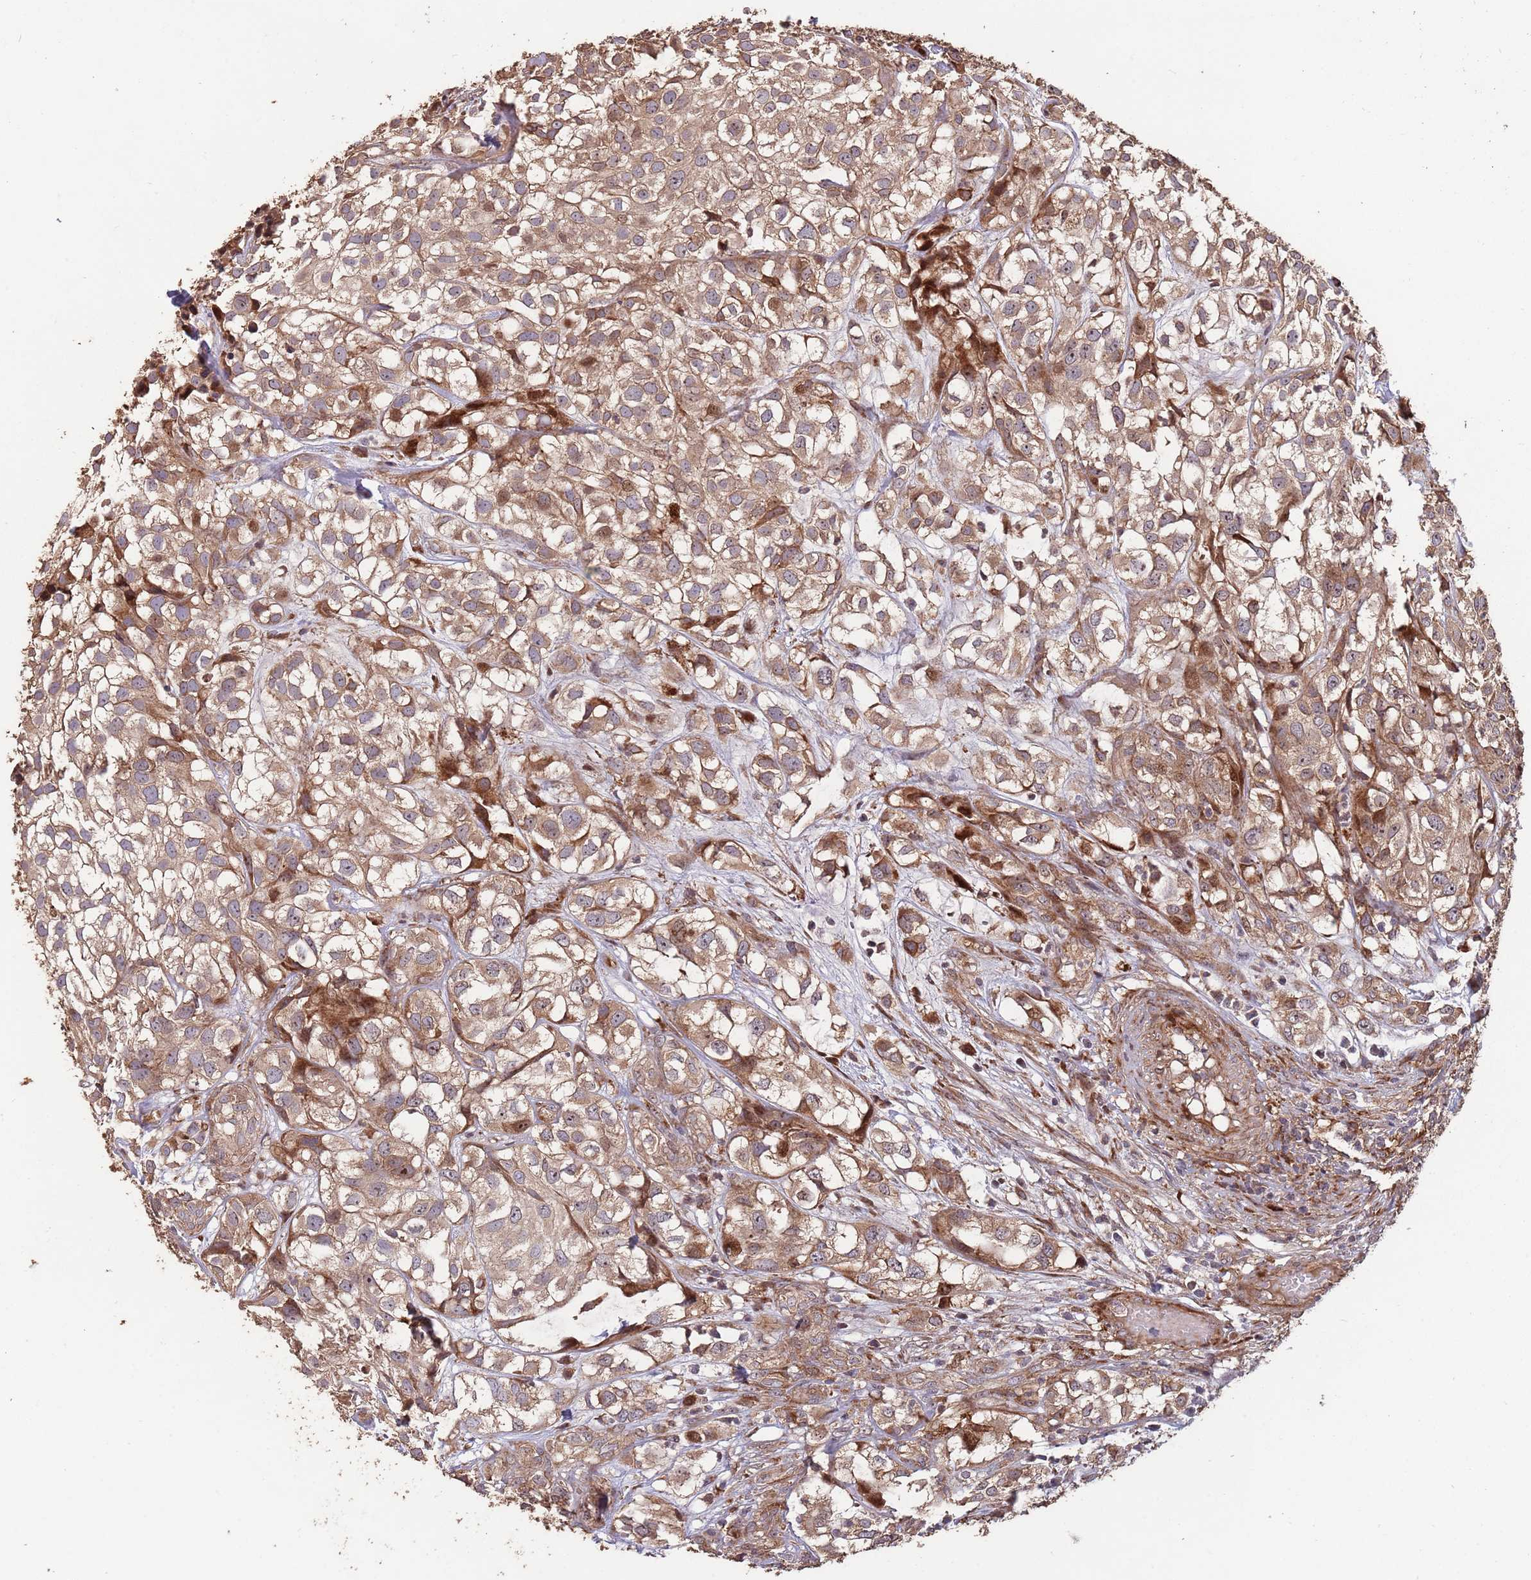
{"staining": {"intensity": "moderate", "quantity": ">75%", "location": "cytoplasmic/membranous"}, "tissue": "urothelial cancer", "cell_type": "Tumor cells", "image_type": "cancer", "snomed": [{"axis": "morphology", "description": "Urothelial carcinoma, High grade"}, {"axis": "topography", "description": "Urinary bladder"}], "caption": "Immunohistochemical staining of urothelial cancer exhibits medium levels of moderate cytoplasmic/membranous expression in about >75% of tumor cells.", "gene": "ZNF428", "patient": {"sex": "male", "age": 56}}